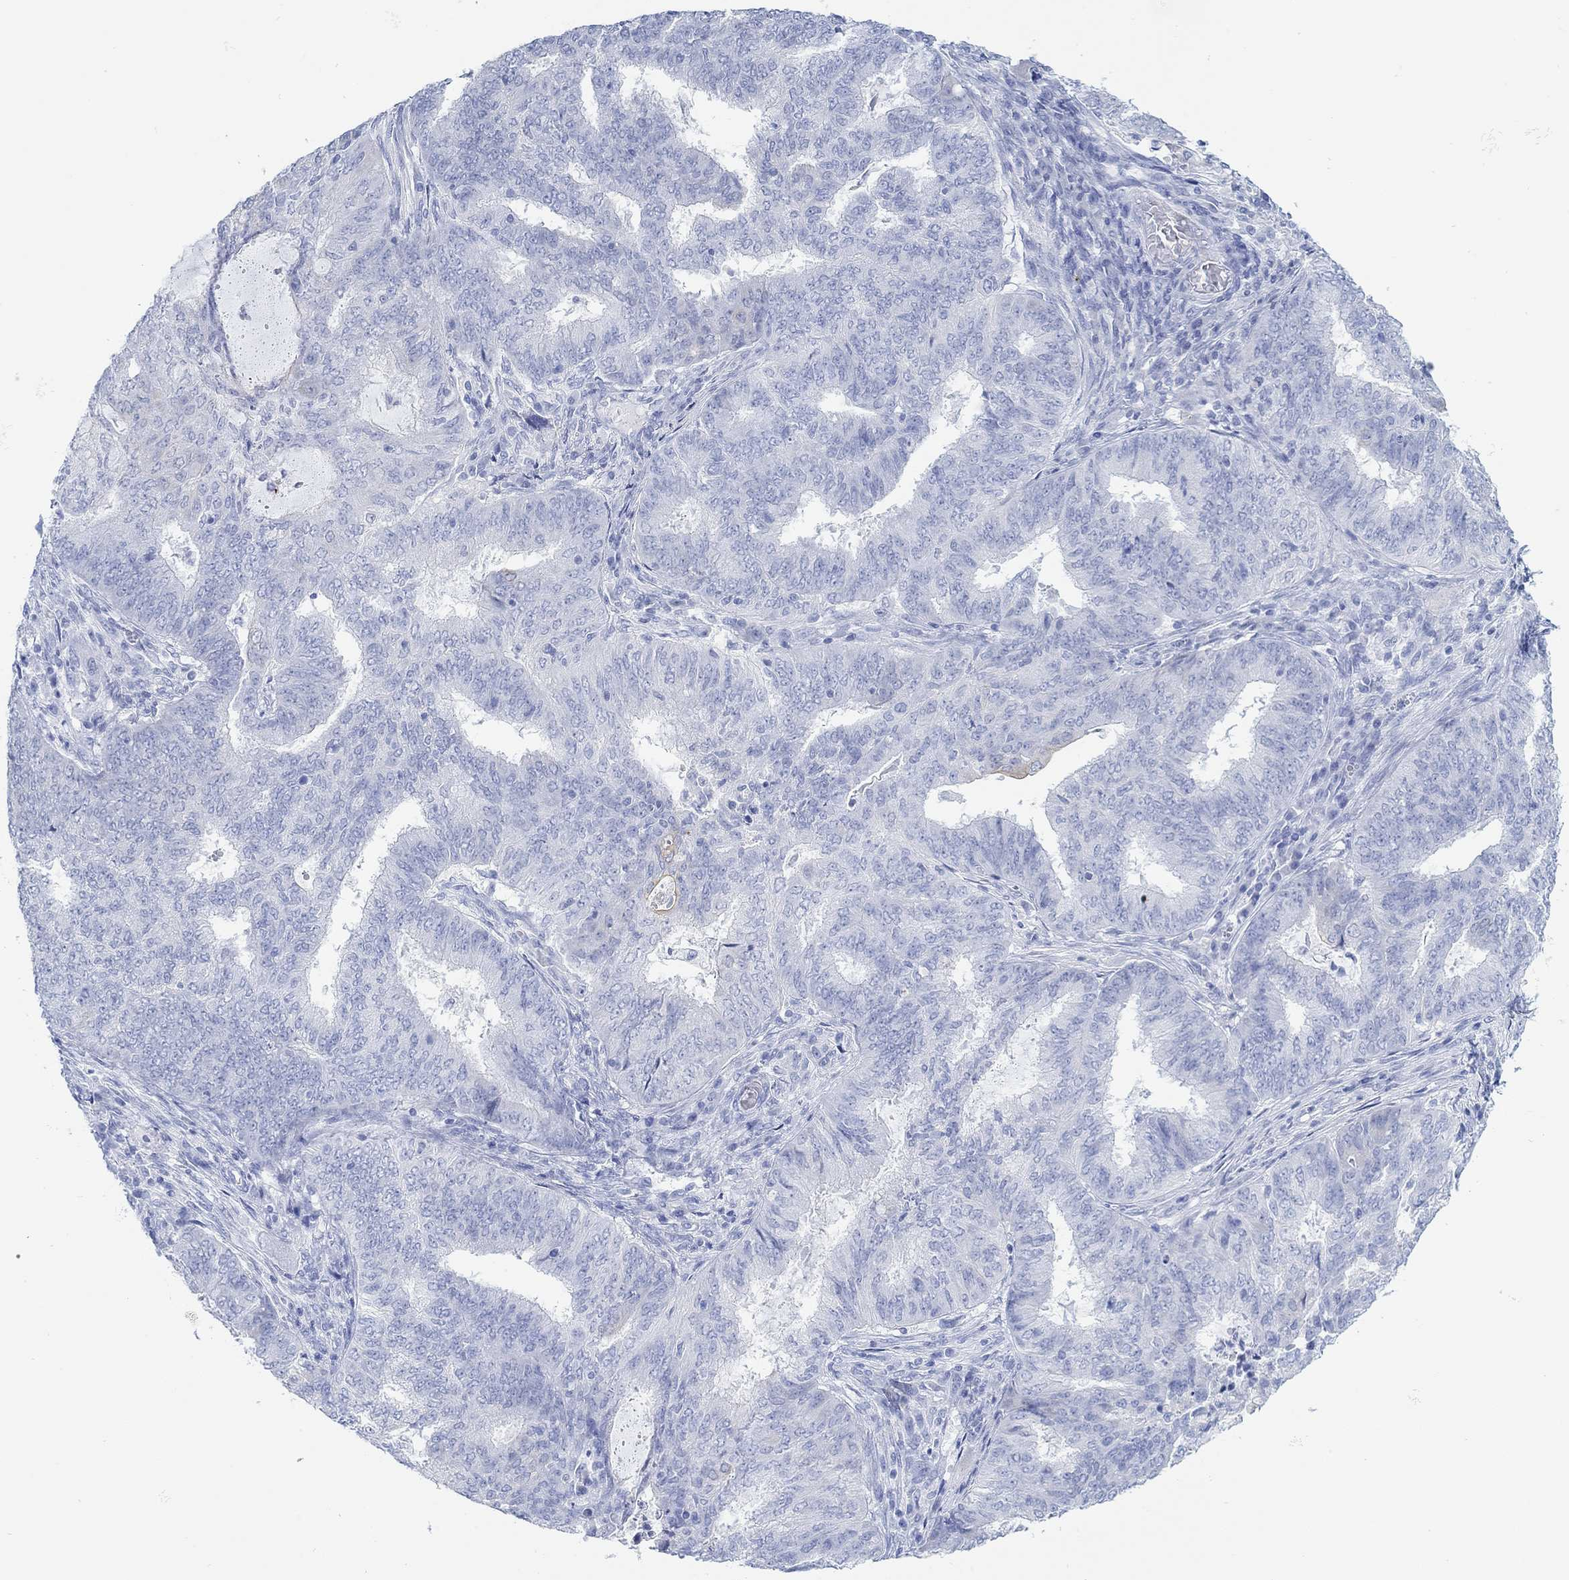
{"staining": {"intensity": "negative", "quantity": "none", "location": "none"}, "tissue": "endometrial cancer", "cell_type": "Tumor cells", "image_type": "cancer", "snomed": [{"axis": "morphology", "description": "Adenocarcinoma, NOS"}, {"axis": "topography", "description": "Endometrium"}], "caption": "Human adenocarcinoma (endometrial) stained for a protein using immunohistochemistry shows no staining in tumor cells.", "gene": "AK8", "patient": {"sex": "female", "age": 62}}